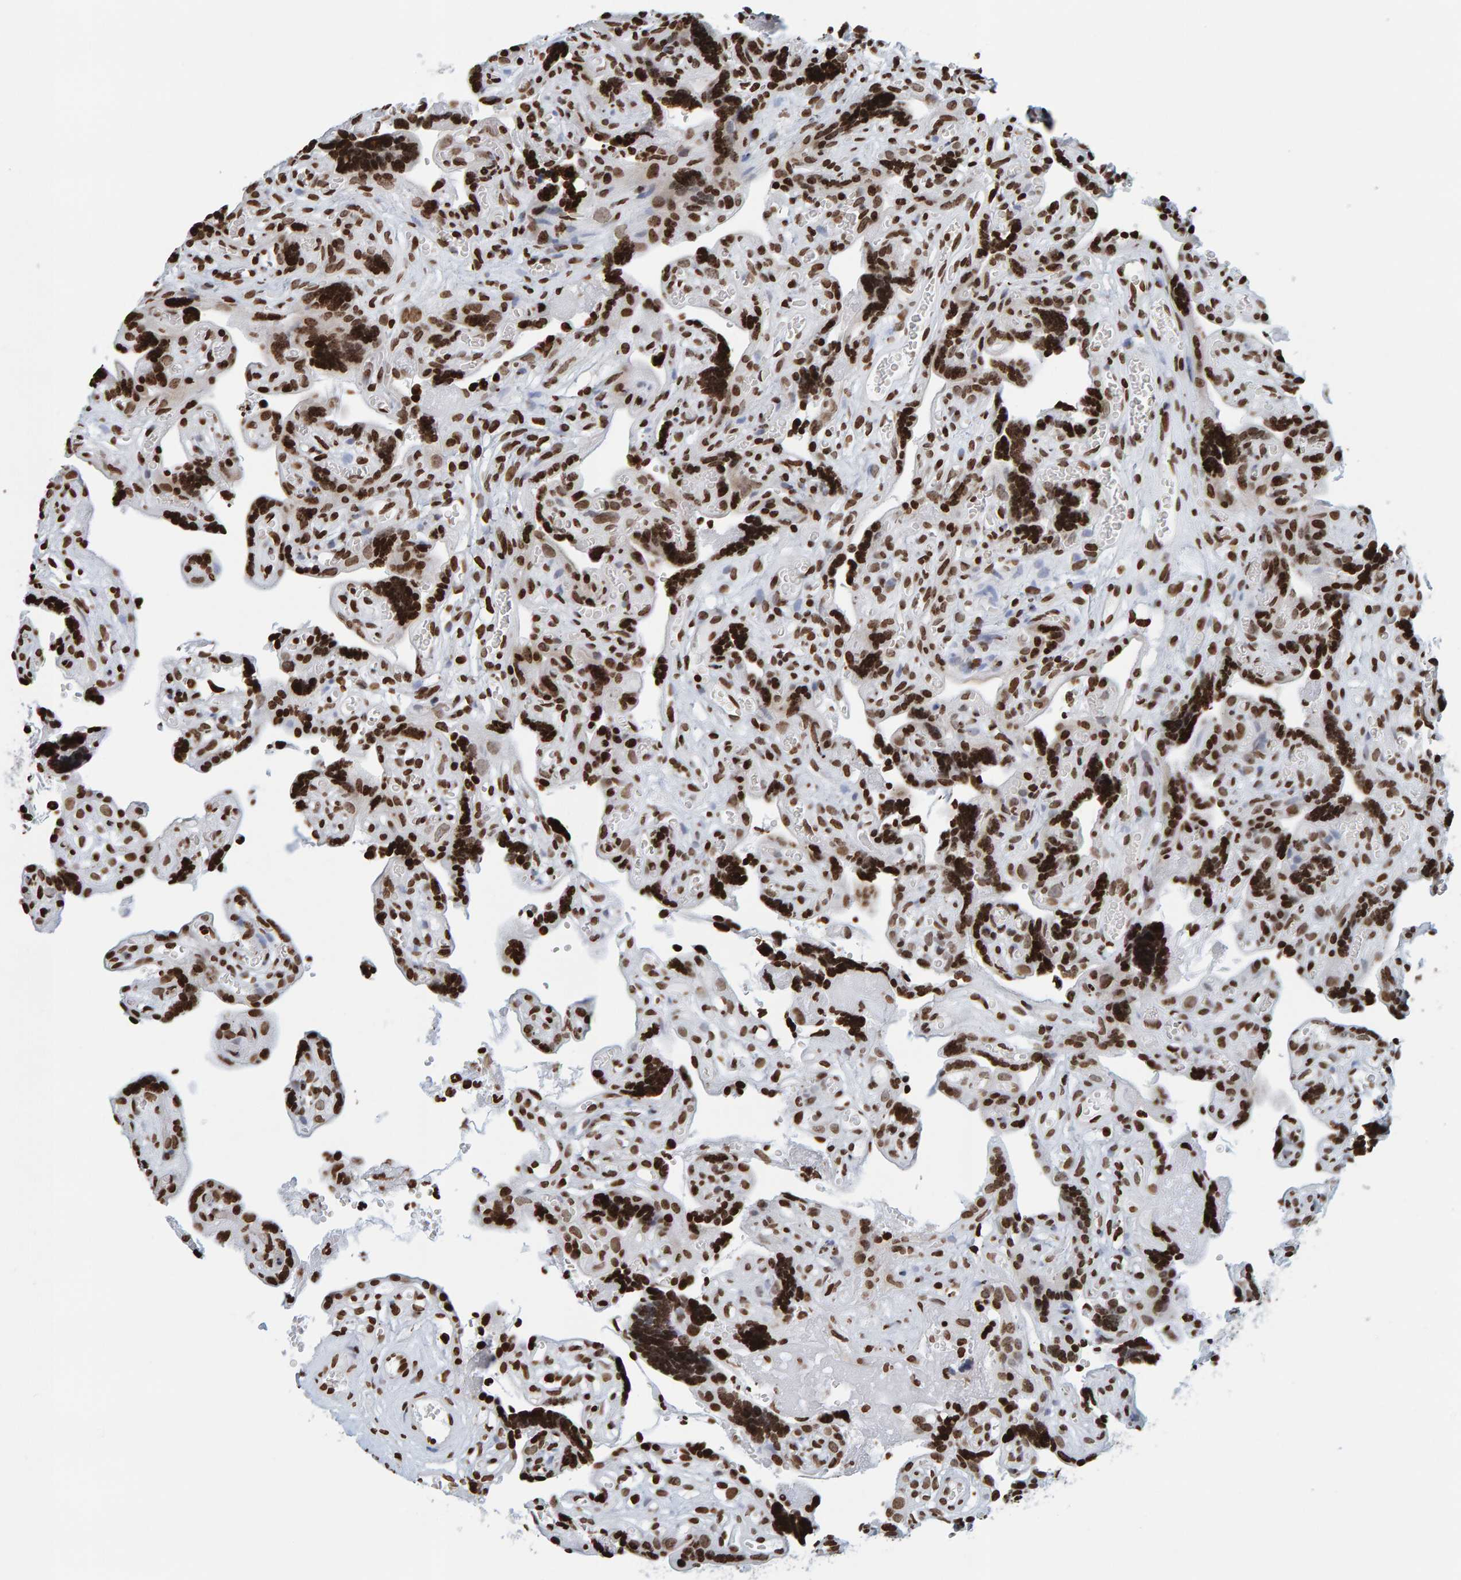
{"staining": {"intensity": "strong", "quantity": ">75%", "location": "nuclear"}, "tissue": "placenta", "cell_type": "Decidual cells", "image_type": "normal", "snomed": [{"axis": "morphology", "description": "Normal tissue, NOS"}, {"axis": "topography", "description": "Placenta"}], "caption": "Placenta stained for a protein (brown) reveals strong nuclear positive expression in approximately >75% of decidual cells.", "gene": "BRF2", "patient": {"sex": "female", "age": 30}}